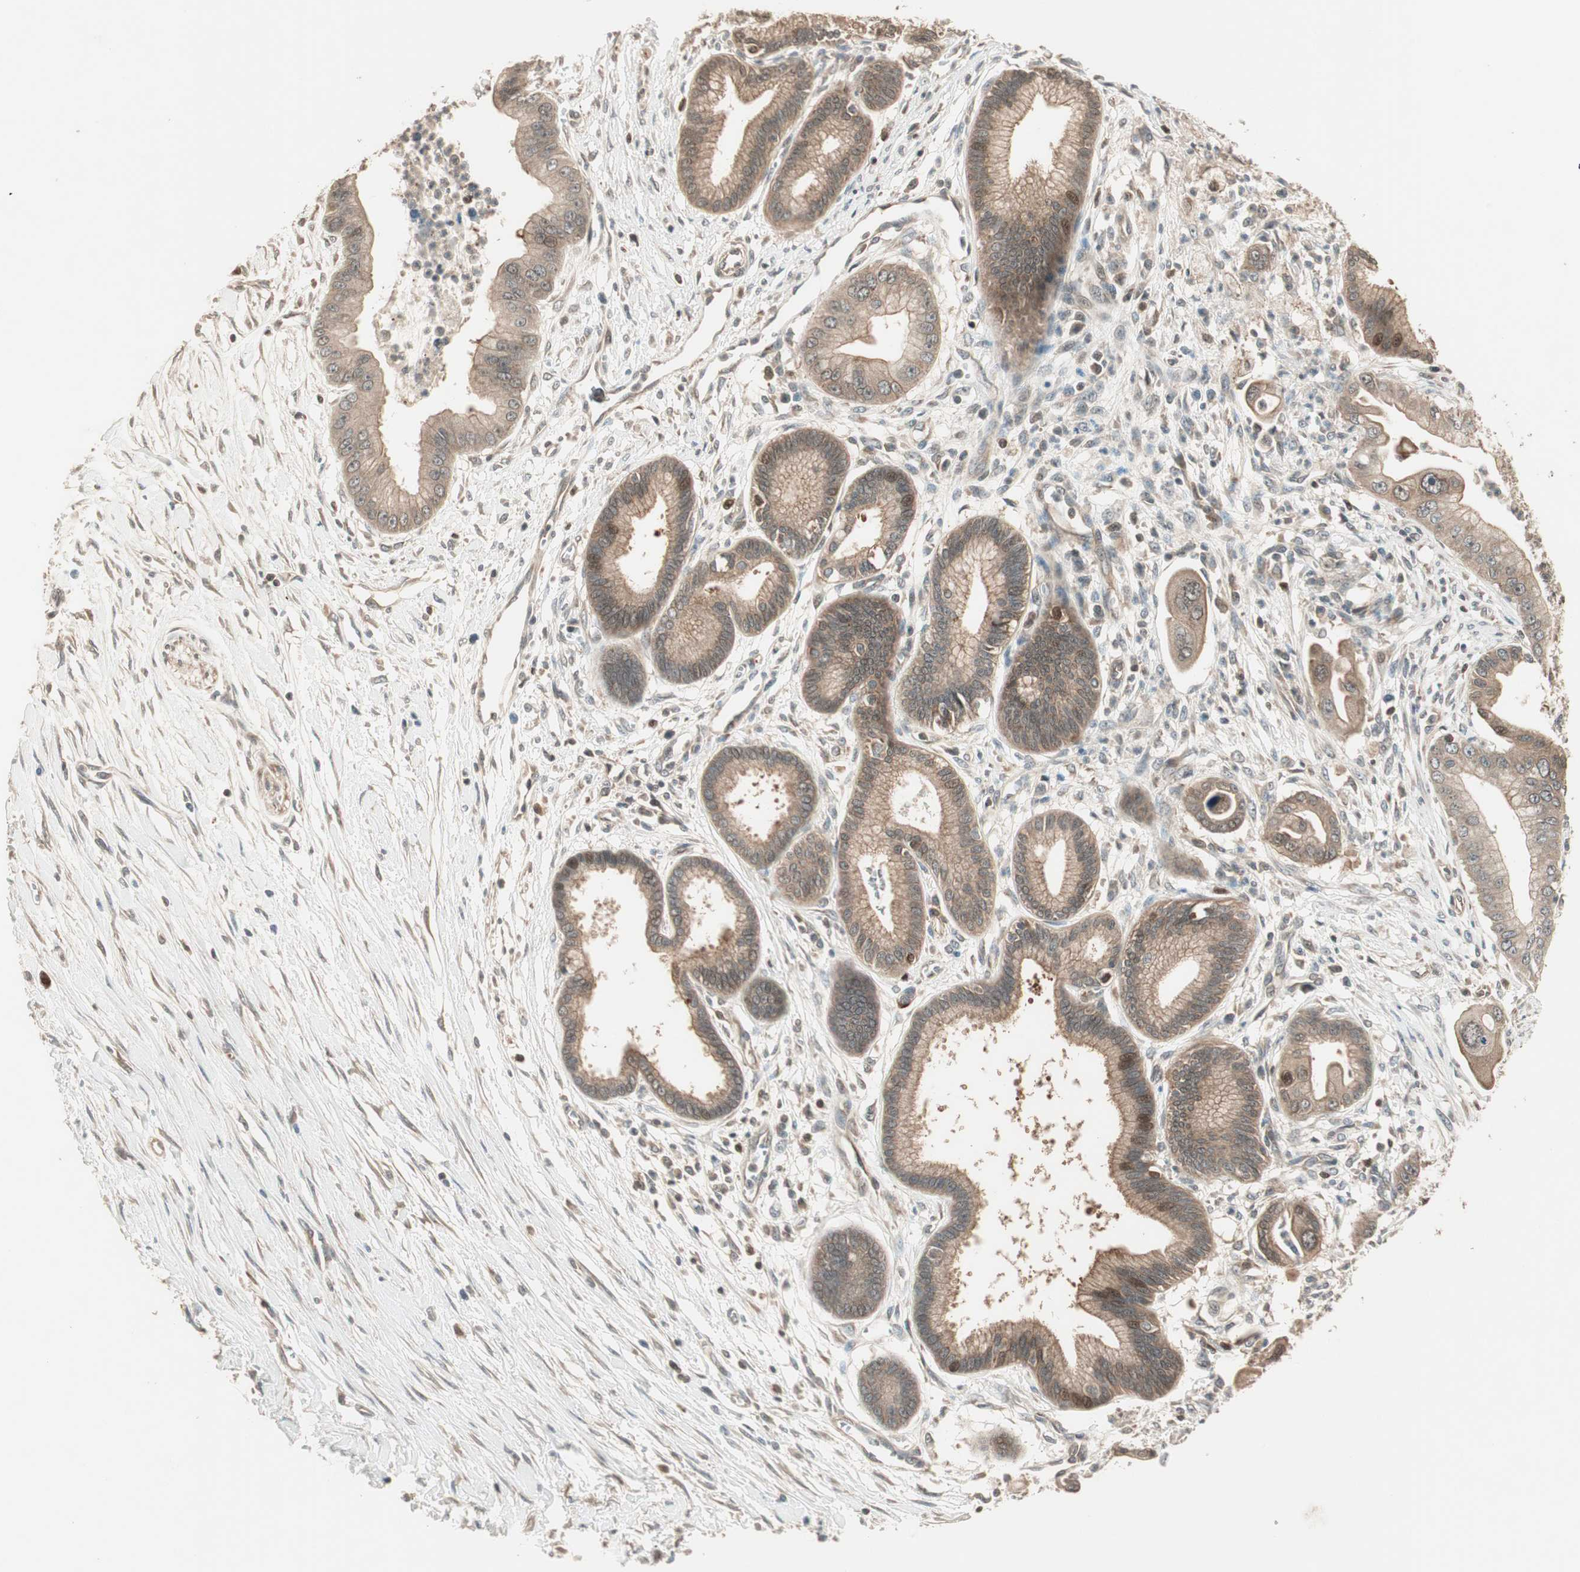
{"staining": {"intensity": "moderate", "quantity": ">75%", "location": "cytoplasmic/membranous,nuclear"}, "tissue": "pancreatic cancer", "cell_type": "Tumor cells", "image_type": "cancer", "snomed": [{"axis": "morphology", "description": "Adenocarcinoma, NOS"}, {"axis": "topography", "description": "Pancreas"}], "caption": "Immunohistochemistry image of neoplastic tissue: pancreatic cancer (adenocarcinoma) stained using immunohistochemistry displays medium levels of moderate protein expression localized specifically in the cytoplasmic/membranous and nuclear of tumor cells, appearing as a cytoplasmic/membranous and nuclear brown color.", "gene": "CNOT4", "patient": {"sex": "male", "age": 59}}